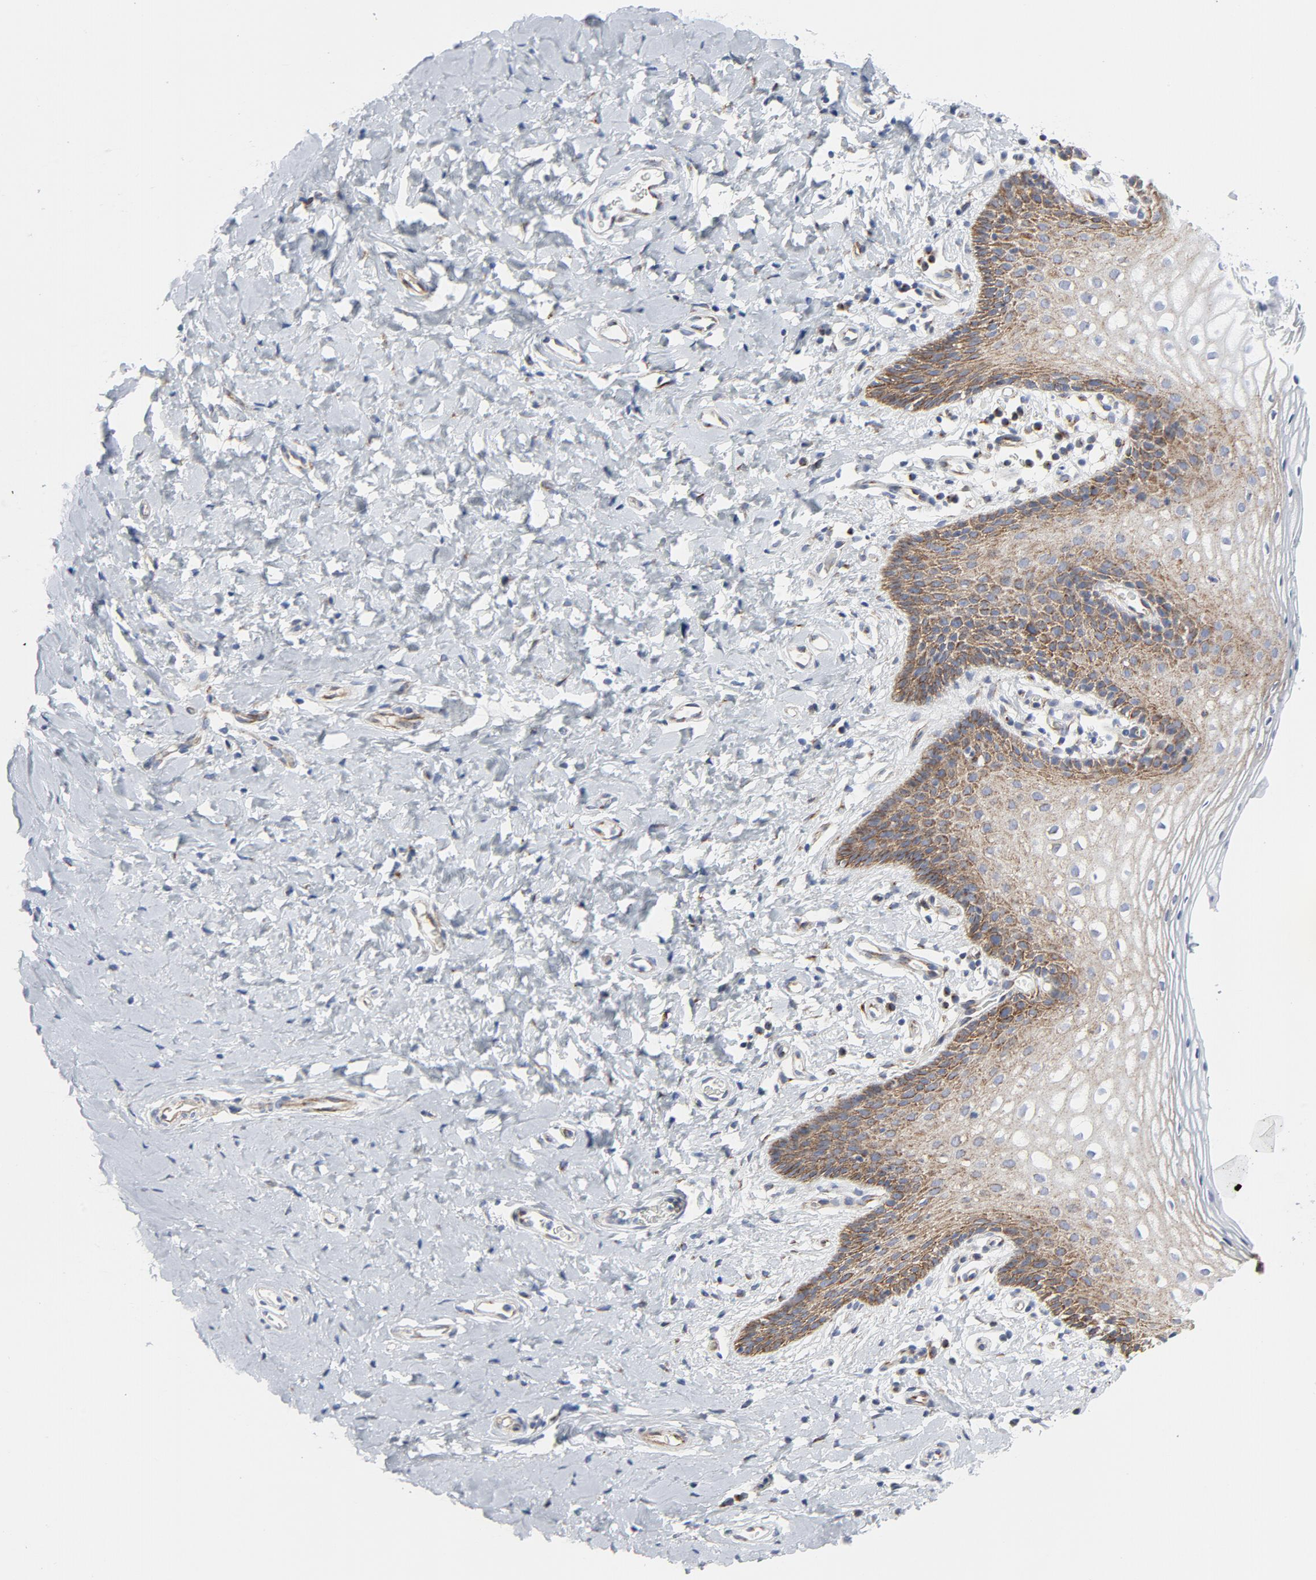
{"staining": {"intensity": "moderate", "quantity": "25%-75%", "location": "cytoplasmic/membranous"}, "tissue": "vagina", "cell_type": "Squamous epithelial cells", "image_type": "normal", "snomed": [{"axis": "morphology", "description": "Normal tissue, NOS"}, {"axis": "topography", "description": "Vagina"}], "caption": "Immunohistochemistry (IHC) (DAB) staining of normal human vagina demonstrates moderate cytoplasmic/membranous protein expression in about 25%-75% of squamous epithelial cells.", "gene": "TUBB1", "patient": {"sex": "female", "age": 55}}